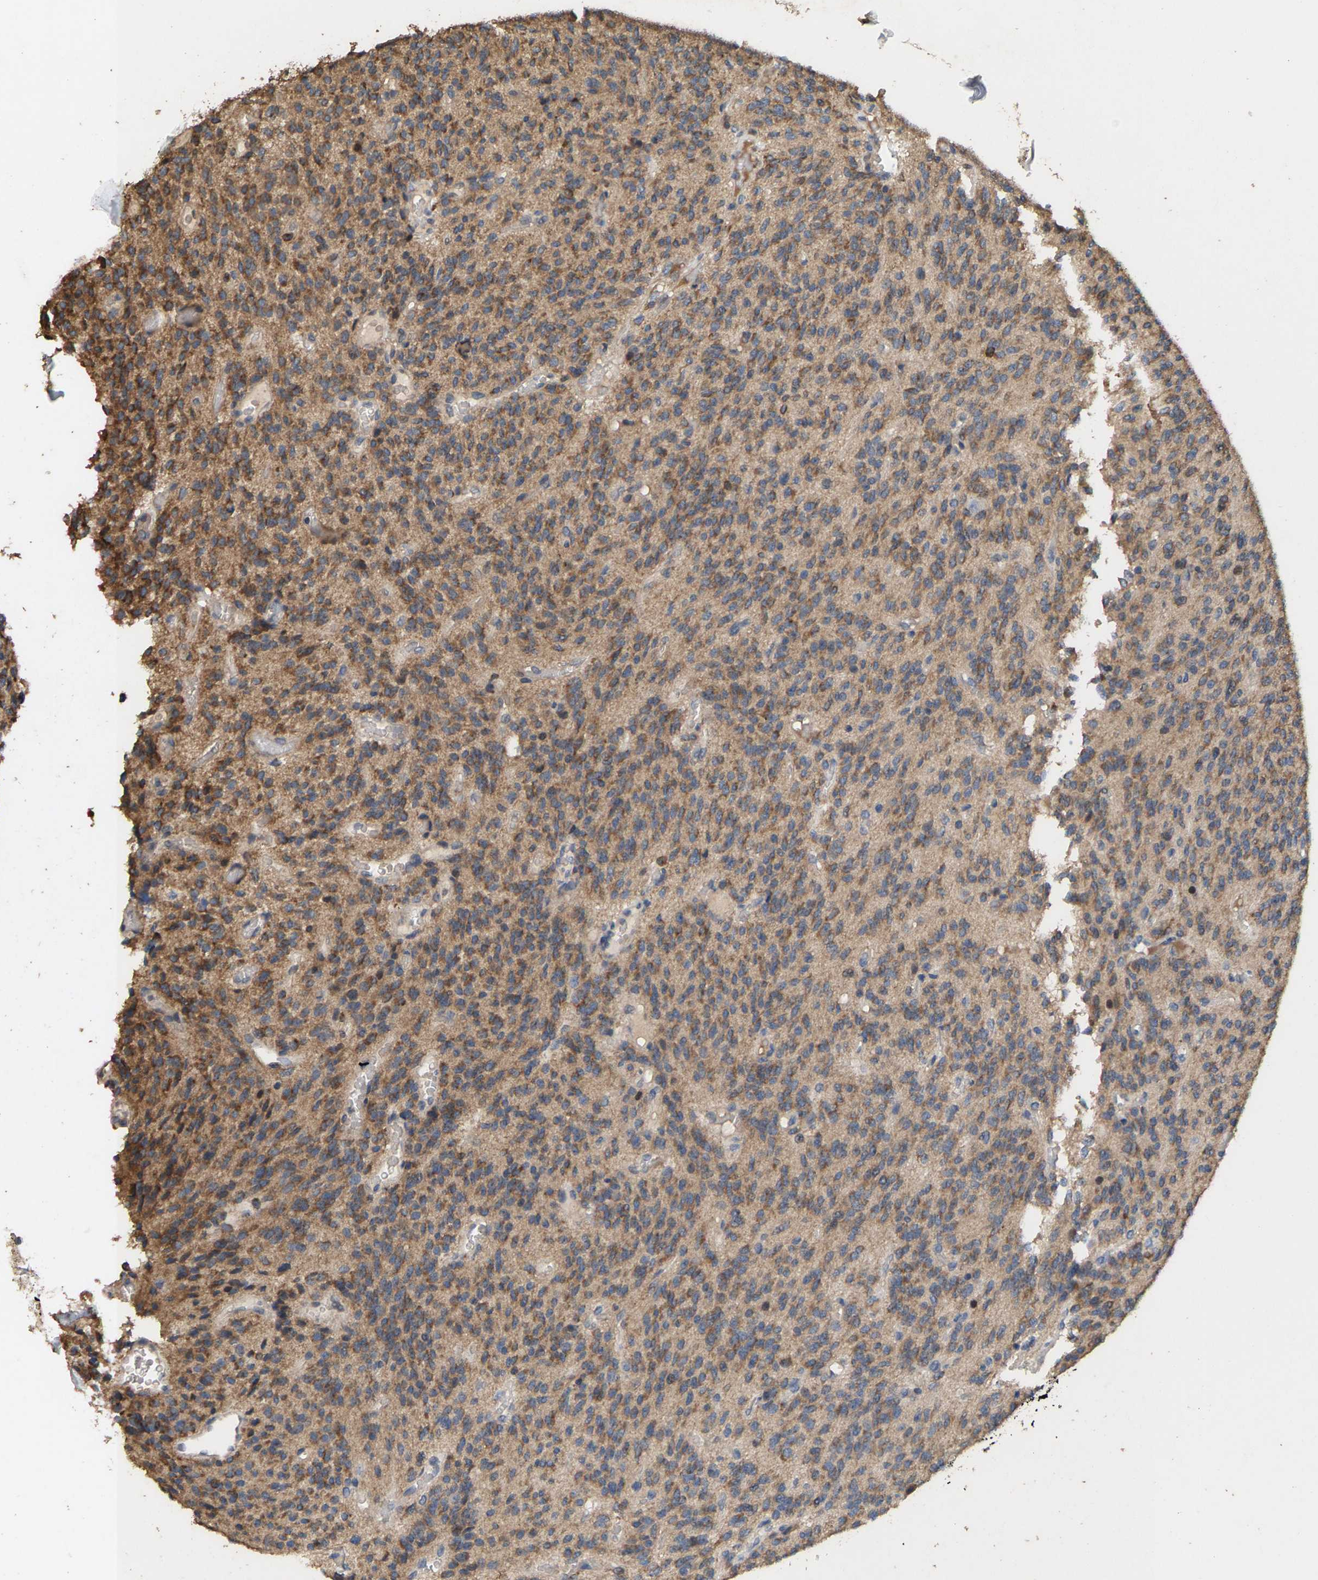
{"staining": {"intensity": "moderate", "quantity": ">75%", "location": "cytoplasmic/membranous"}, "tissue": "glioma", "cell_type": "Tumor cells", "image_type": "cancer", "snomed": [{"axis": "morphology", "description": "Glioma, malignant, High grade"}, {"axis": "topography", "description": "Brain"}], "caption": "DAB immunohistochemical staining of human glioma demonstrates moderate cytoplasmic/membranous protein positivity in approximately >75% of tumor cells.", "gene": "TDRKH", "patient": {"sex": "male", "age": 34}}